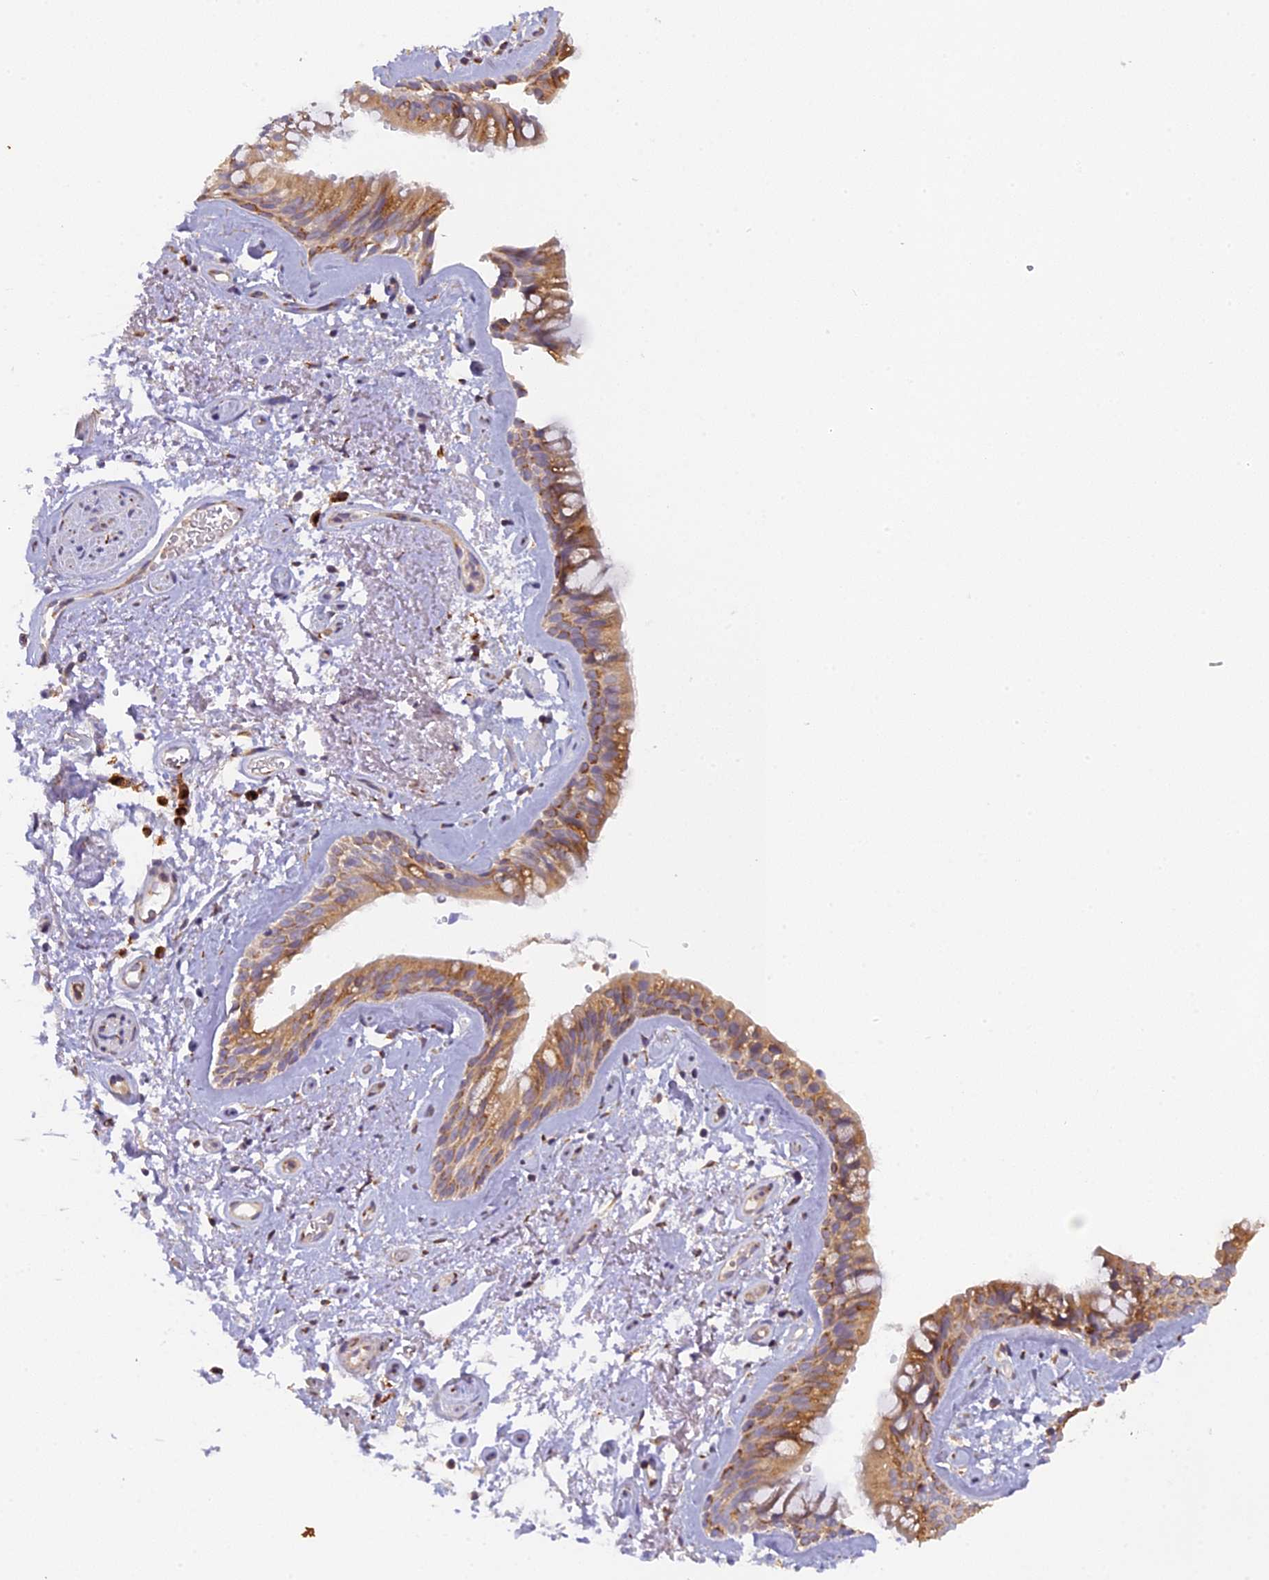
{"staining": {"intensity": "moderate", "quantity": ">75%", "location": "cytoplasmic/membranous"}, "tissue": "bronchus", "cell_type": "Respiratory epithelial cells", "image_type": "normal", "snomed": [{"axis": "morphology", "description": "Normal tissue, NOS"}, {"axis": "topography", "description": "Cartilage tissue"}, {"axis": "topography", "description": "Bronchus"}], "caption": "Immunohistochemistry micrograph of unremarkable bronchus stained for a protein (brown), which demonstrates medium levels of moderate cytoplasmic/membranous staining in about >75% of respiratory epithelial cells.", "gene": "SNX17", "patient": {"sex": "female", "age": 66}}